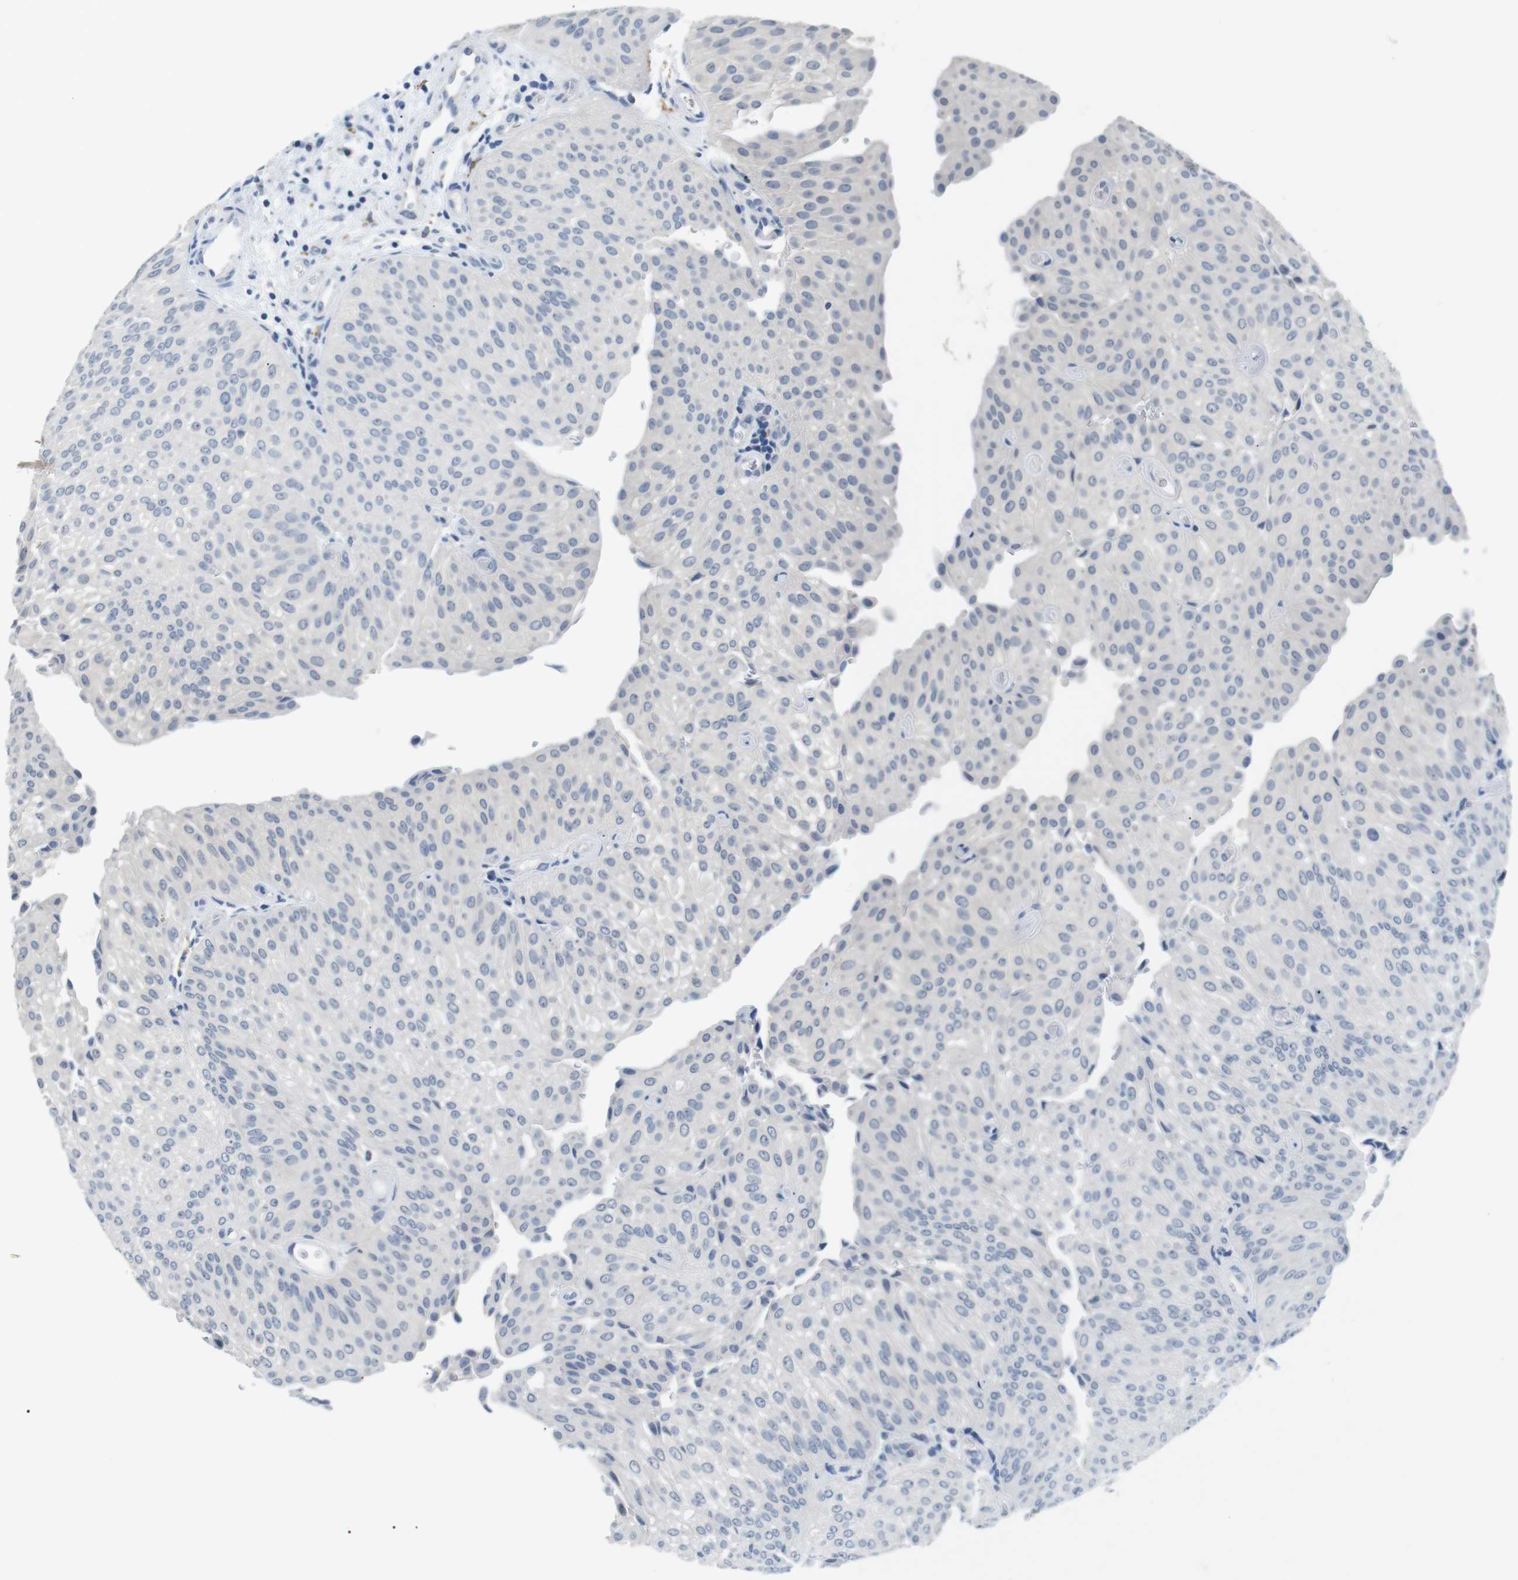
{"staining": {"intensity": "negative", "quantity": "none", "location": "none"}, "tissue": "urothelial cancer", "cell_type": "Tumor cells", "image_type": "cancer", "snomed": [{"axis": "morphology", "description": "Urothelial carcinoma, Low grade"}, {"axis": "topography", "description": "Urinary bladder"}], "caption": "High power microscopy micrograph of an immunohistochemistry (IHC) photomicrograph of urothelial cancer, revealing no significant expression in tumor cells.", "gene": "FCGRT", "patient": {"sex": "female", "age": 60}}